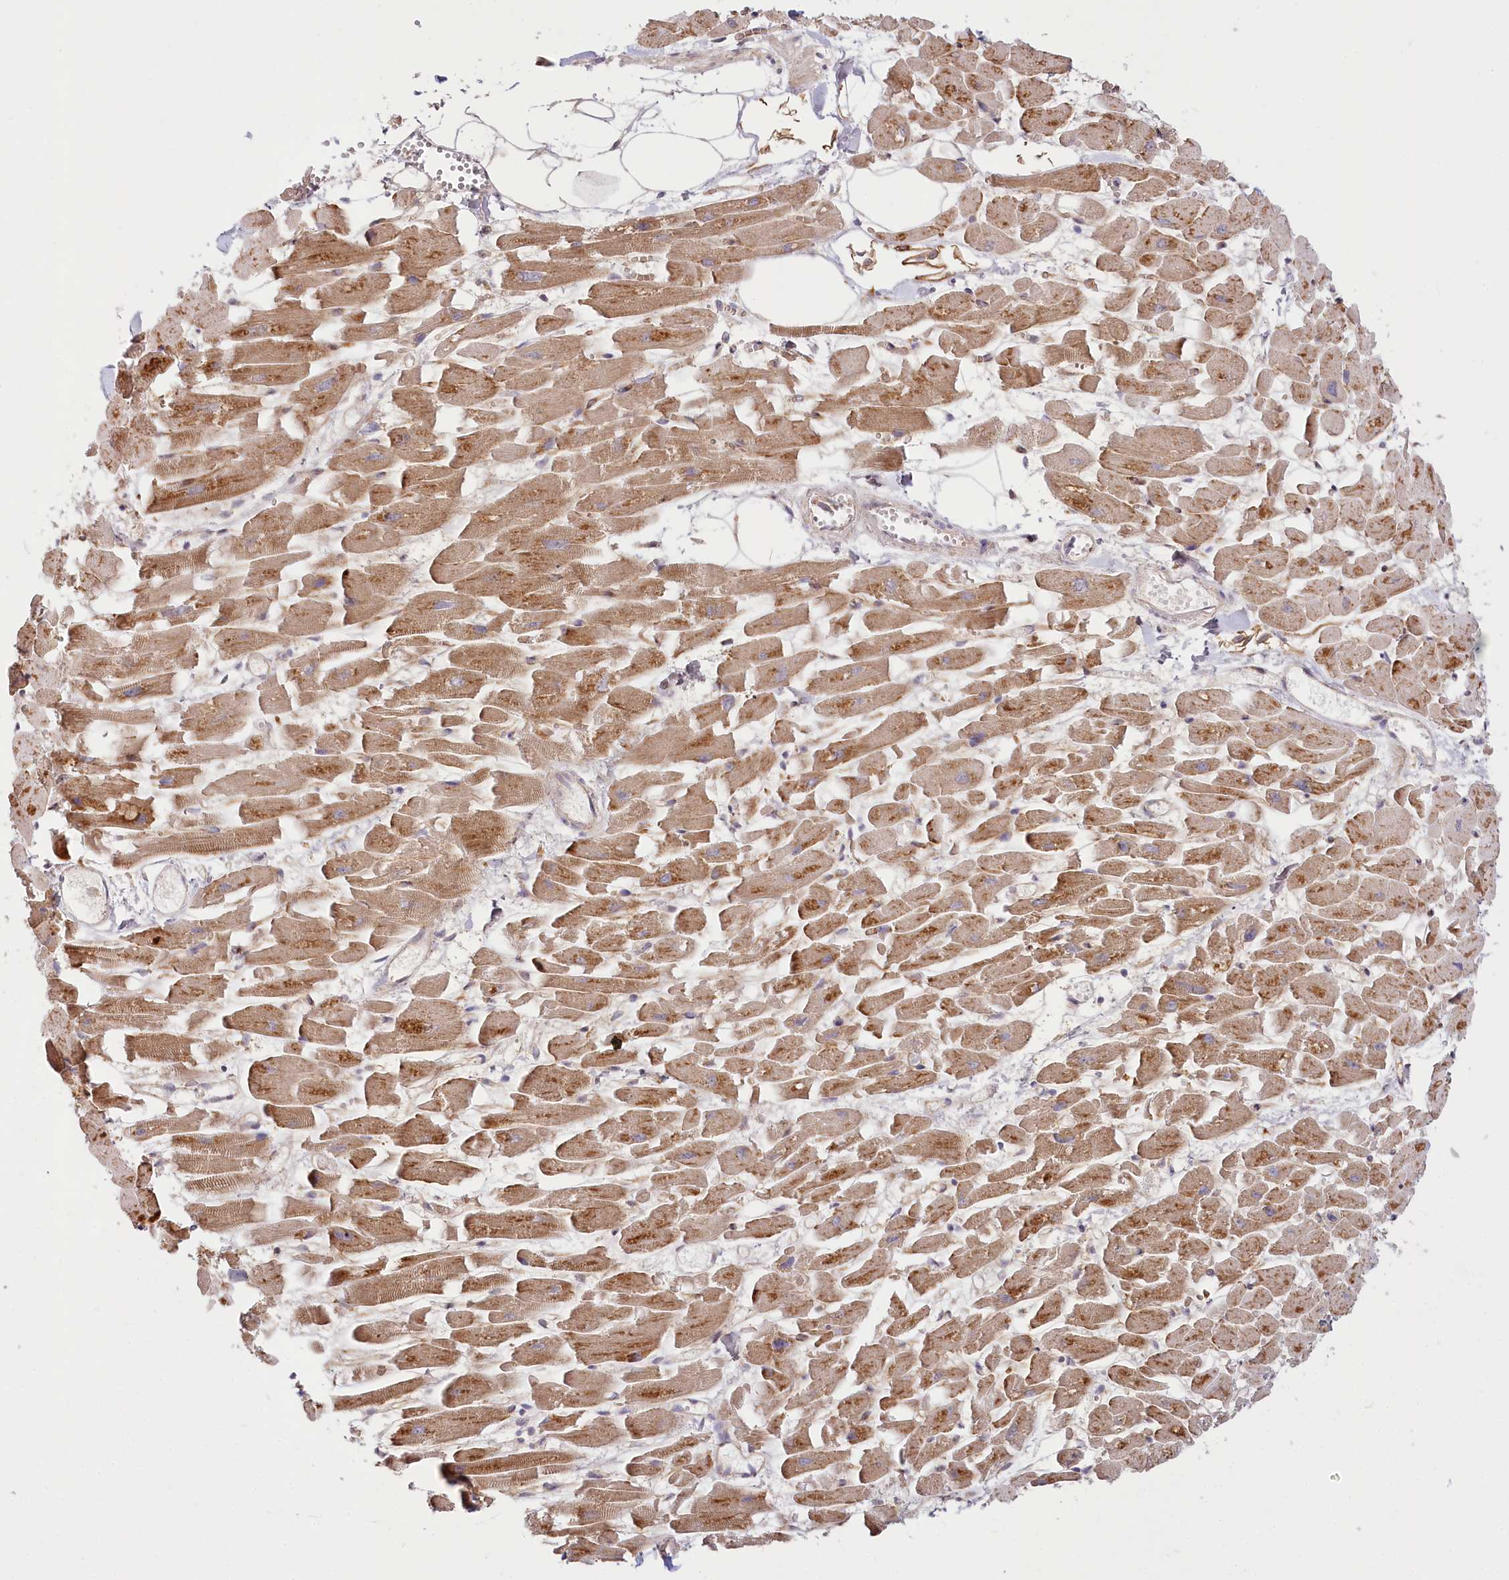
{"staining": {"intensity": "strong", "quantity": ">75%", "location": "cytoplasmic/membranous"}, "tissue": "heart muscle", "cell_type": "Cardiomyocytes", "image_type": "normal", "snomed": [{"axis": "morphology", "description": "Normal tissue, NOS"}, {"axis": "topography", "description": "Heart"}], "caption": "IHC of benign human heart muscle demonstrates high levels of strong cytoplasmic/membranous staining in about >75% of cardiomyocytes. Nuclei are stained in blue.", "gene": "CEP70", "patient": {"sex": "female", "age": 64}}